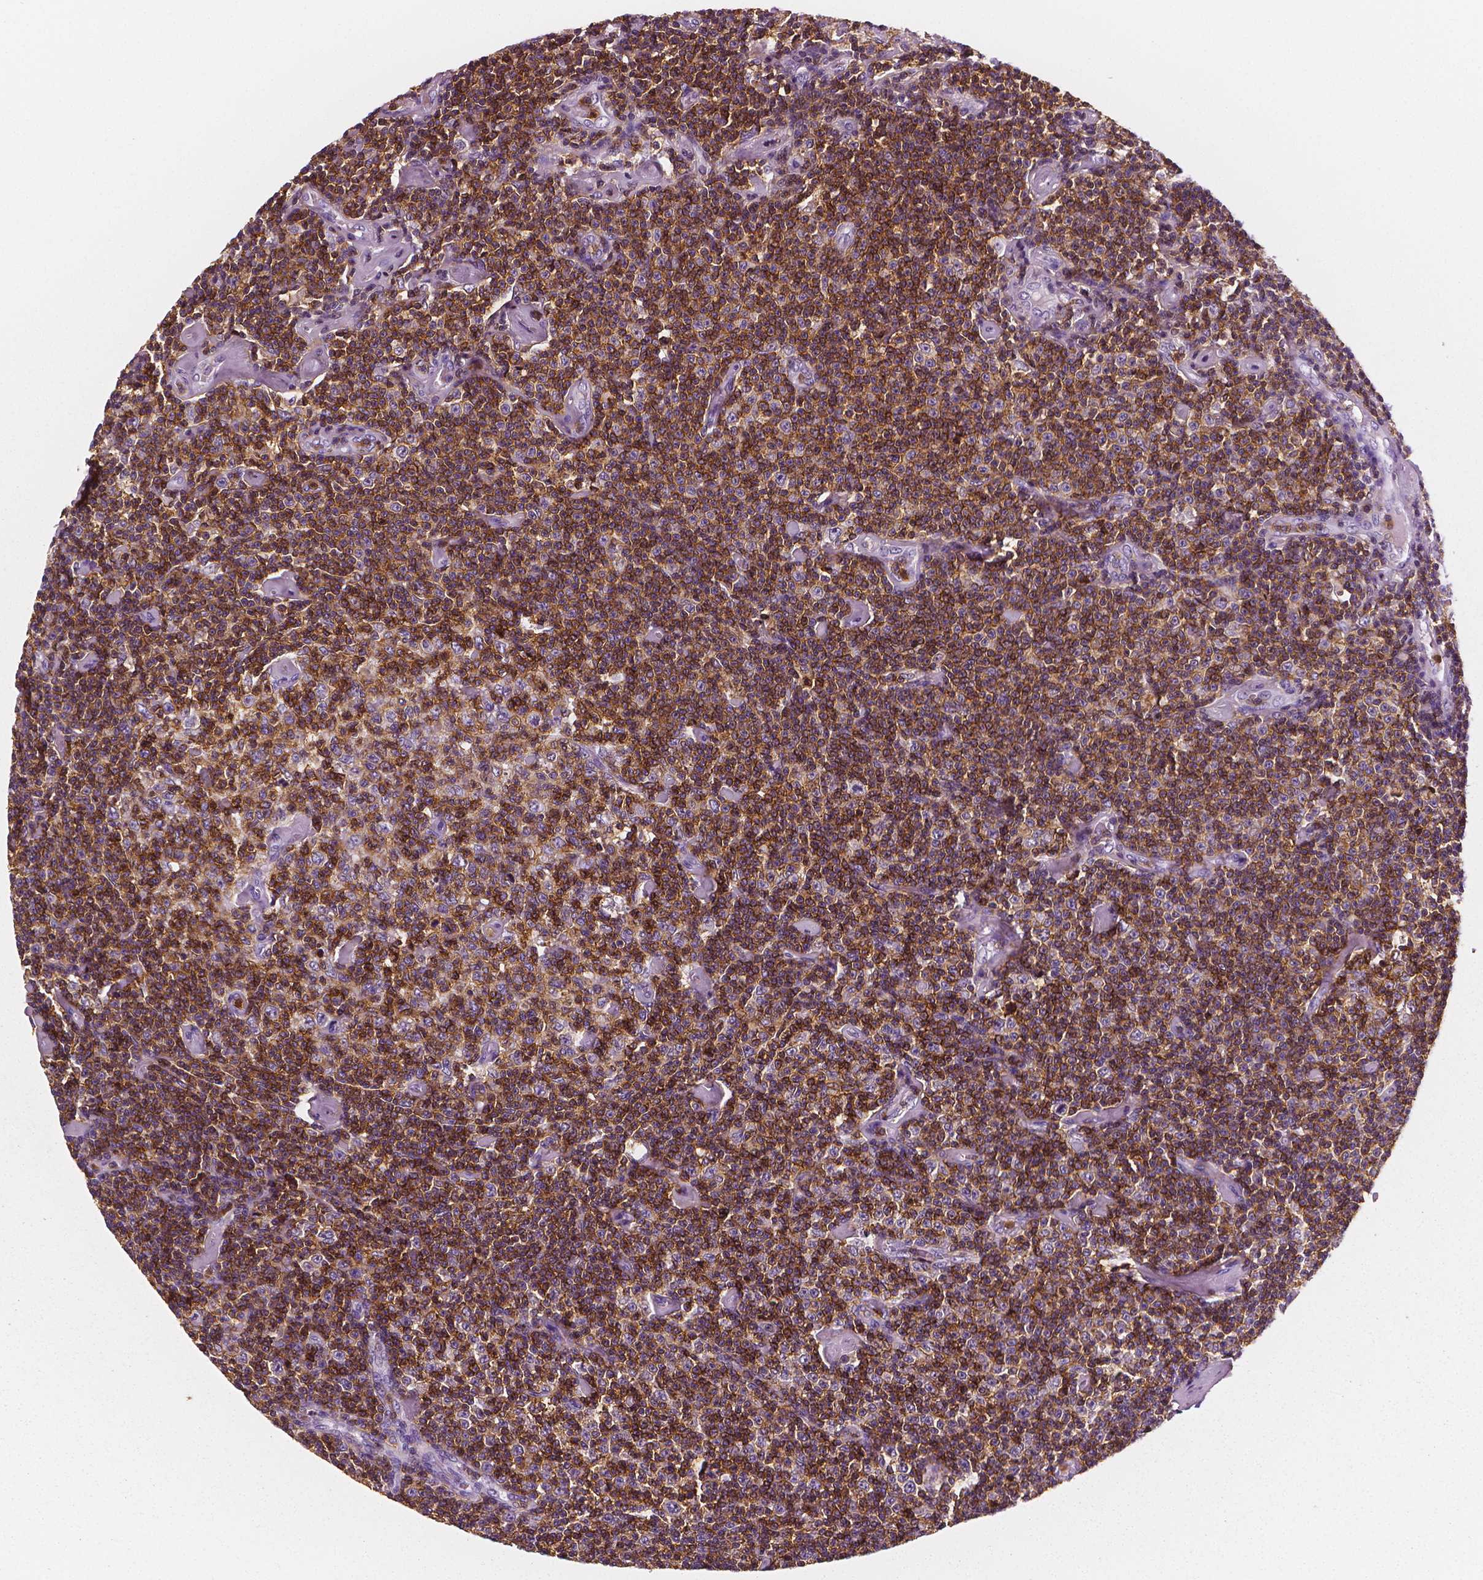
{"staining": {"intensity": "strong", "quantity": ">75%", "location": "cytoplasmic/membranous"}, "tissue": "lymphoma", "cell_type": "Tumor cells", "image_type": "cancer", "snomed": [{"axis": "morphology", "description": "Malignant lymphoma, non-Hodgkin's type, Low grade"}, {"axis": "topography", "description": "Lymph node"}], "caption": "A brown stain shows strong cytoplasmic/membranous staining of a protein in human lymphoma tumor cells.", "gene": "PTPRC", "patient": {"sex": "male", "age": 81}}